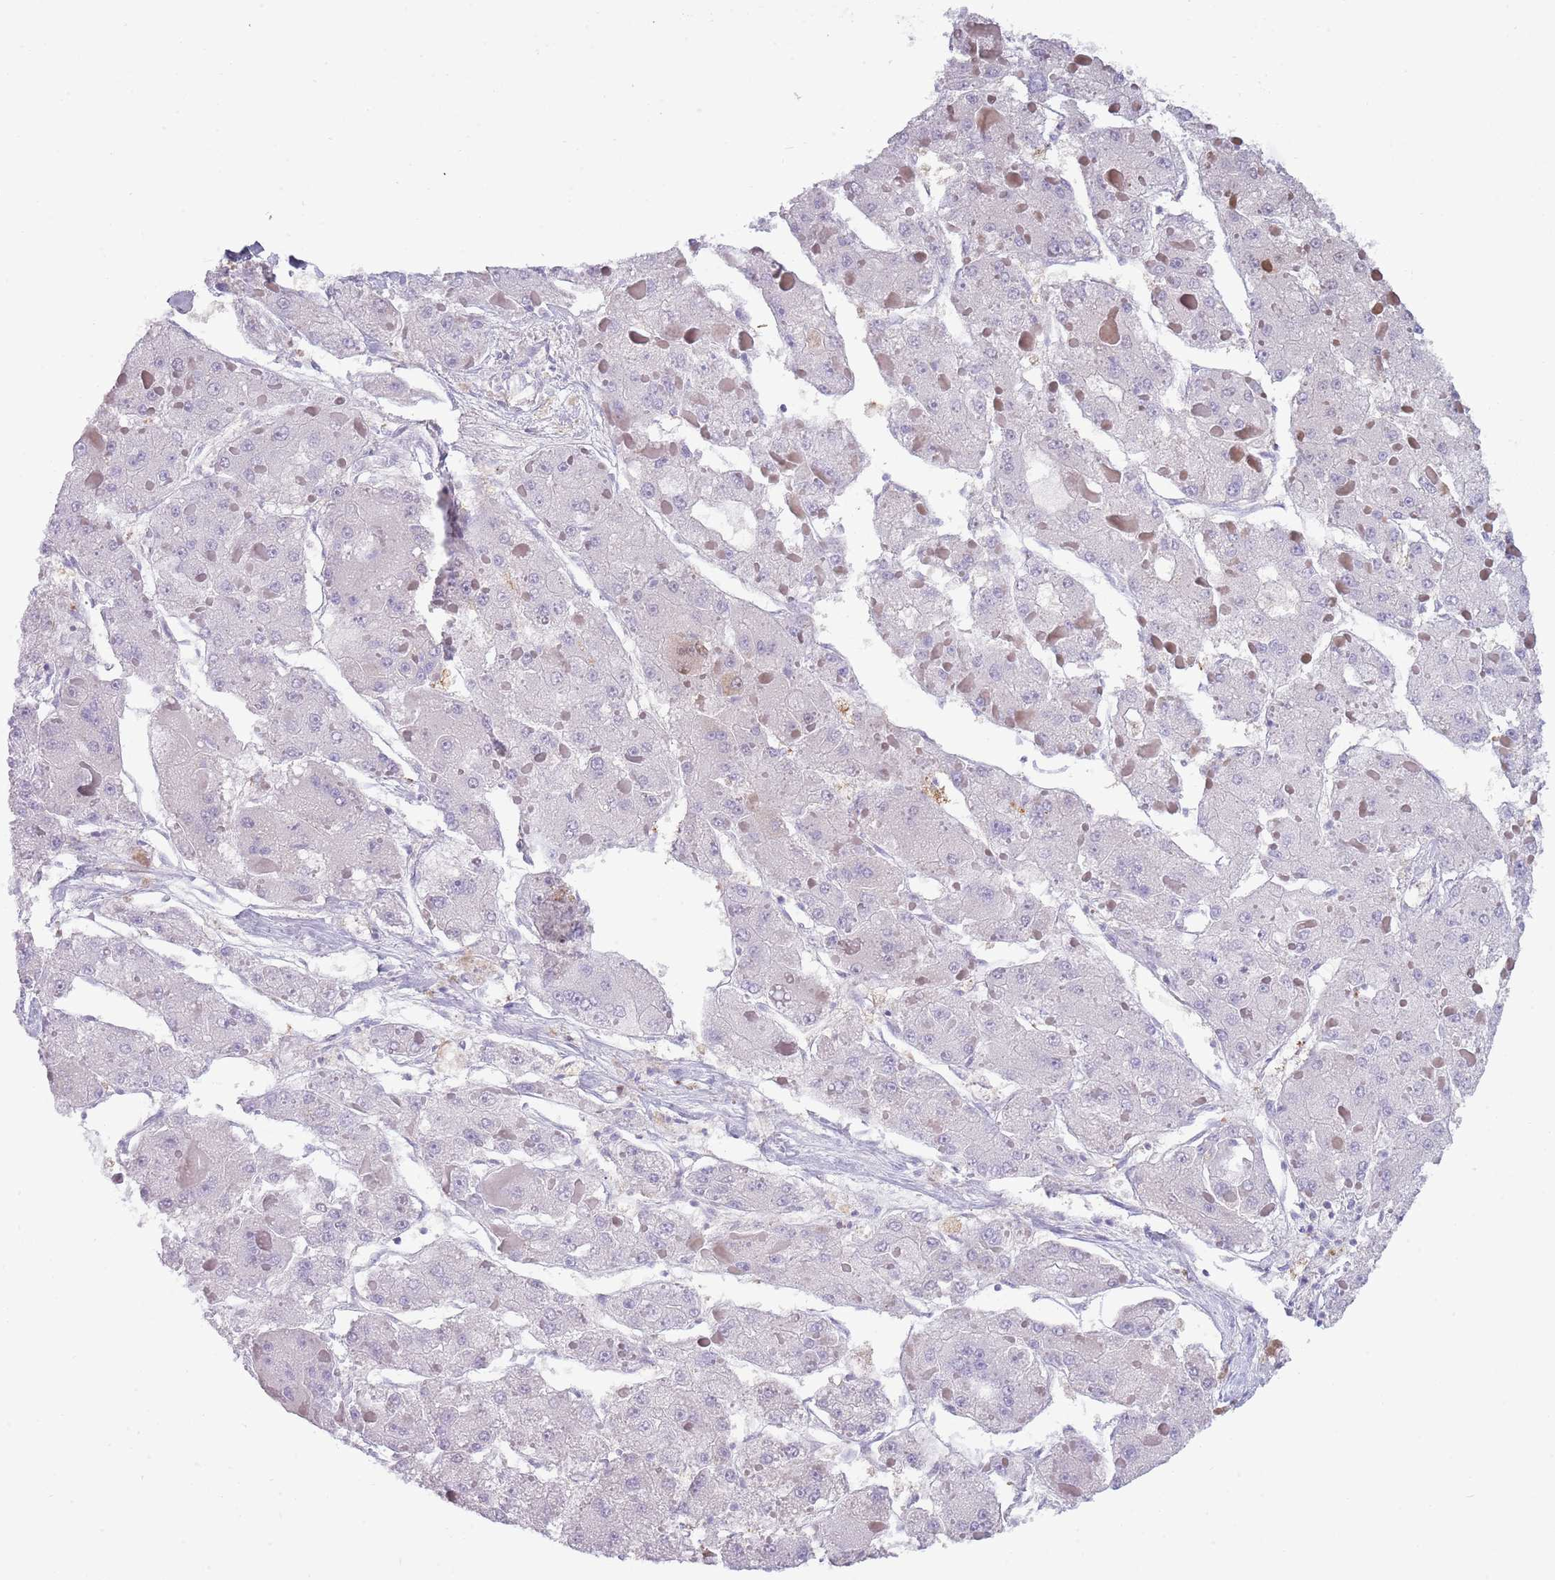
{"staining": {"intensity": "negative", "quantity": "none", "location": "none"}, "tissue": "liver cancer", "cell_type": "Tumor cells", "image_type": "cancer", "snomed": [{"axis": "morphology", "description": "Carcinoma, Hepatocellular, NOS"}, {"axis": "topography", "description": "Liver"}], "caption": "The histopathology image shows no staining of tumor cells in liver cancer.", "gene": "NBPF6", "patient": {"sex": "female", "age": 73}}